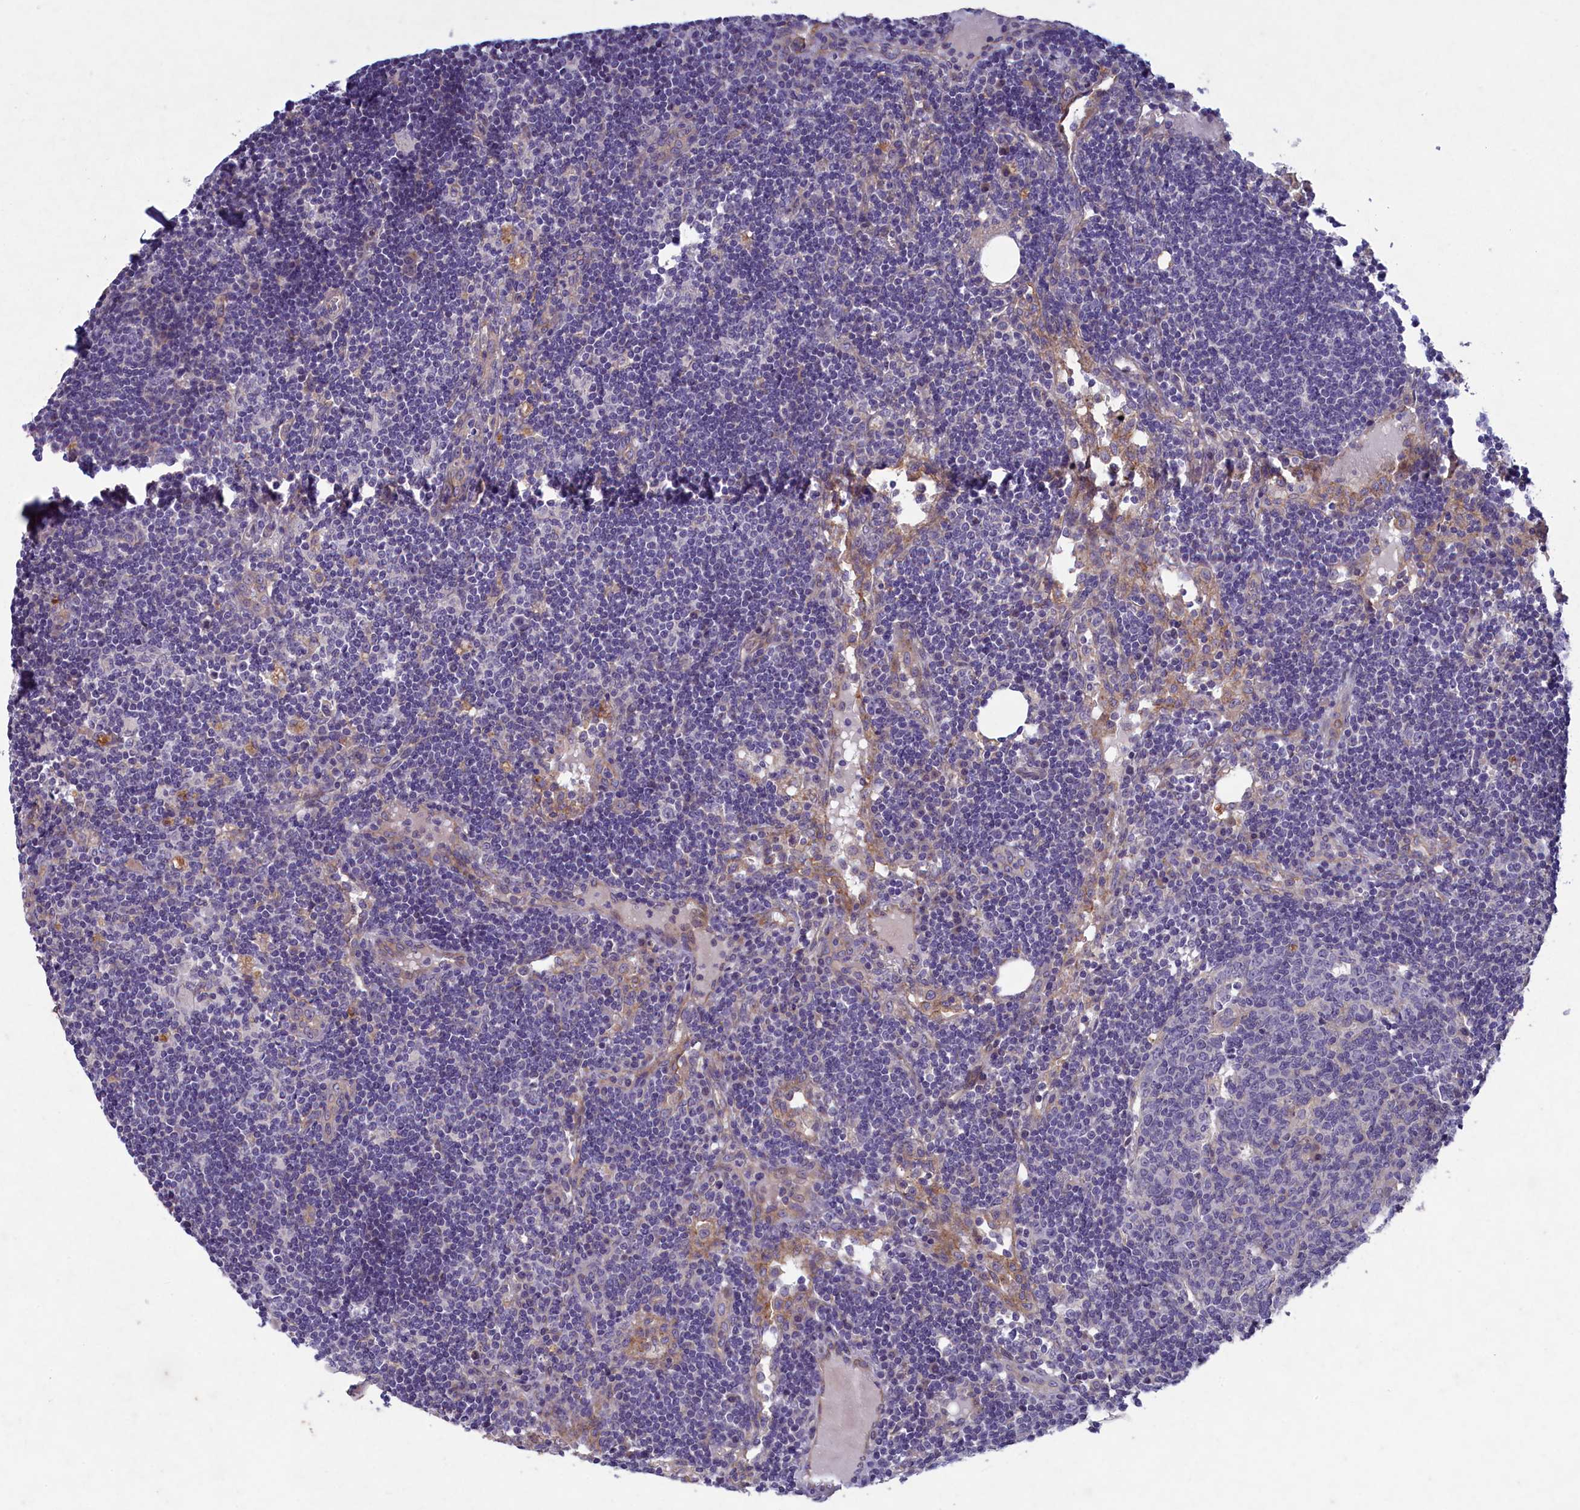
{"staining": {"intensity": "negative", "quantity": "none", "location": "none"}, "tissue": "lymph node", "cell_type": "Germinal center cells", "image_type": "normal", "snomed": [{"axis": "morphology", "description": "Normal tissue, NOS"}, {"axis": "topography", "description": "Lymph node"}], "caption": "There is no significant positivity in germinal center cells of lymph node. Nuclei are stained in blue.", "gene": "PLEKHG6", "patient": {"sex": "female", "age": 73}}